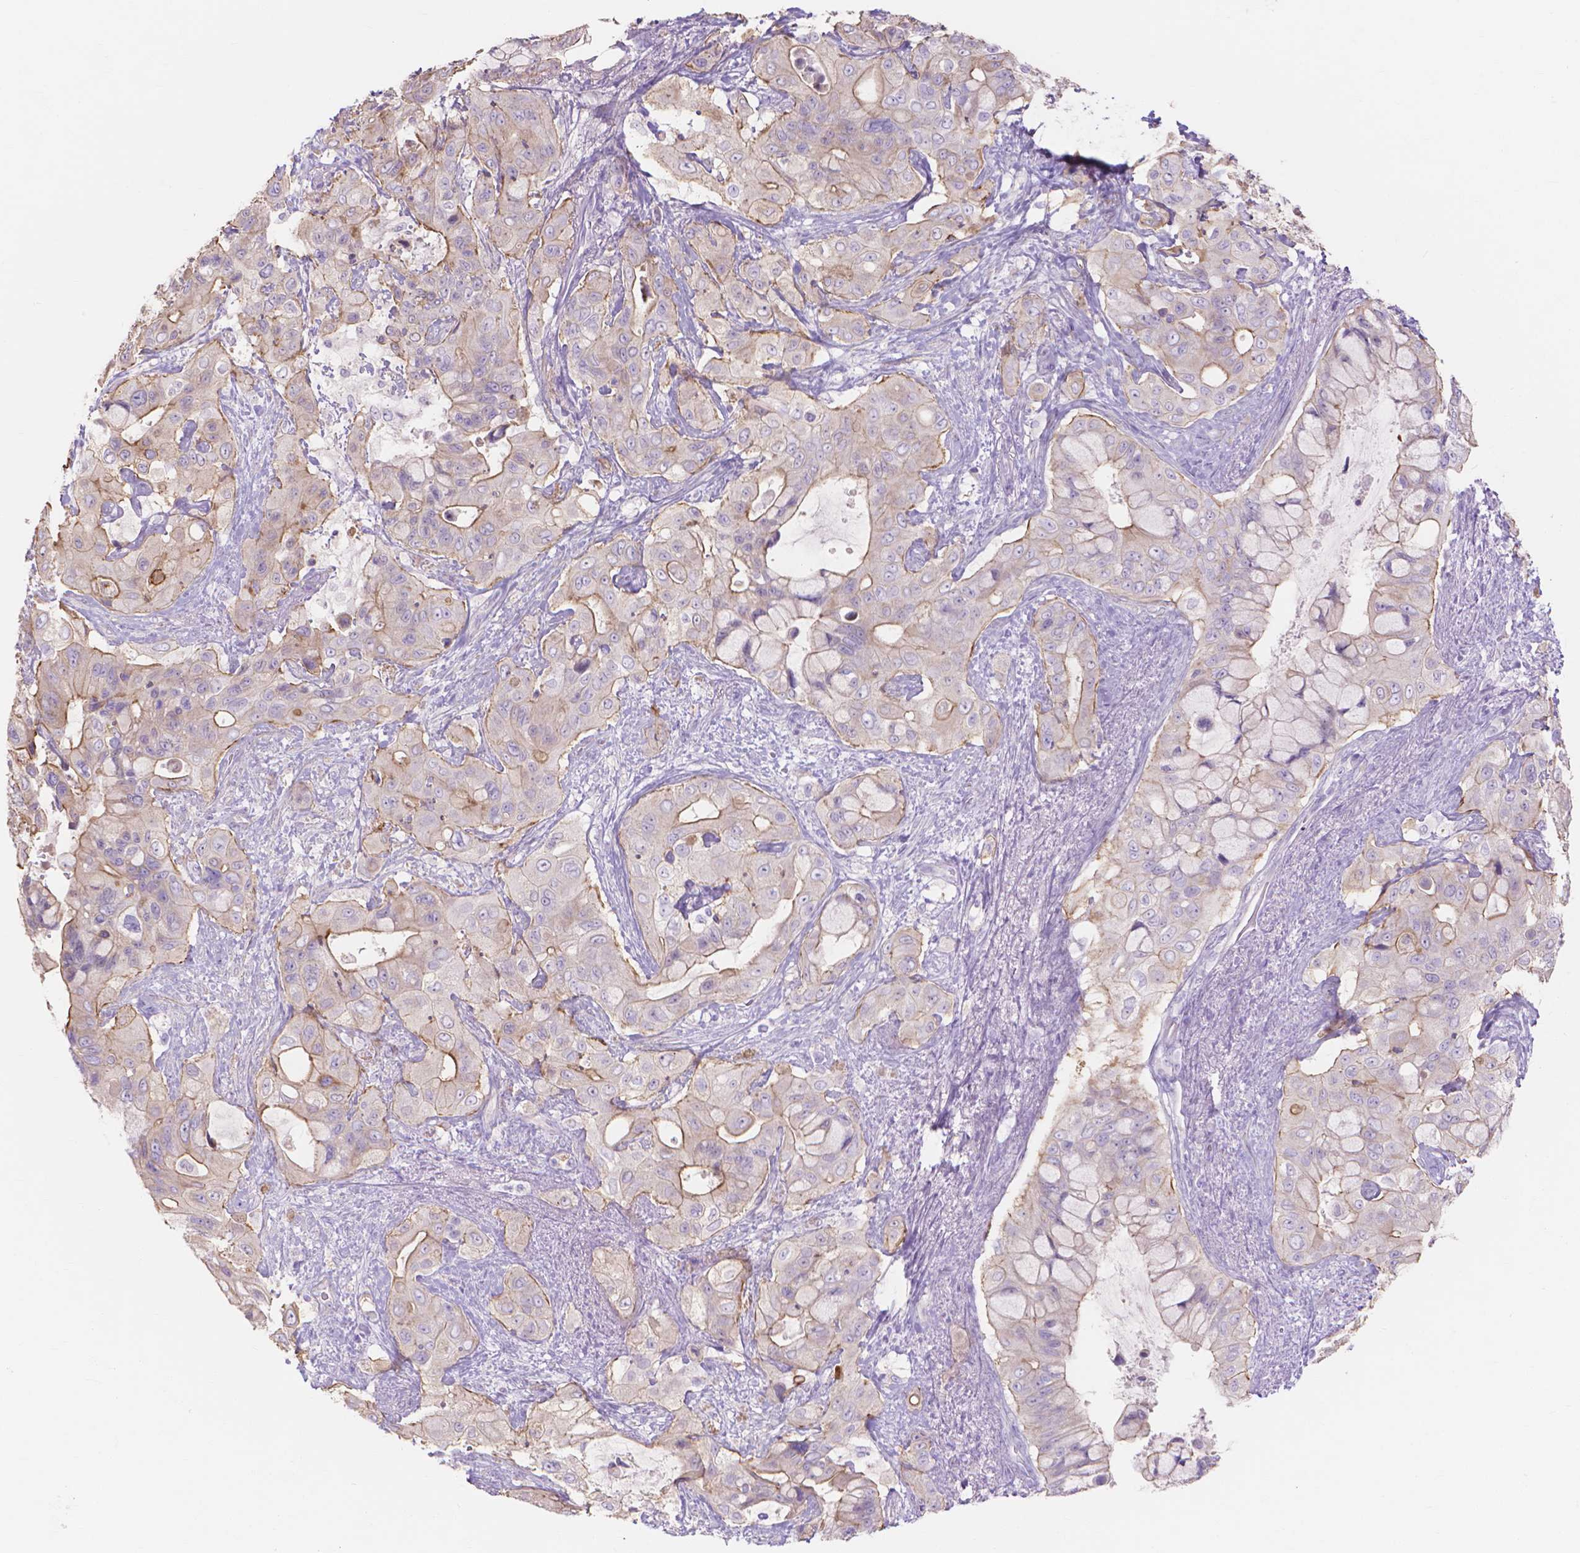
{"staining": {"intensity": "moderate", "quantity": "<25%", "location": "cytoplasmic/membranous"}, "tissue": "pancreatic cancer", "cell_type": "Tumor cells", "image_type": "cancer", "snomed": [{"axis": "morphology", "description": "Adenocarcinoma, NOS"}, {"axis": "topography", "description": "Pancreas"}], "caption": "A low amount of moderate cytoplasmic/membranous expression is present in about <25% of tumor cells in pancreatic cancer (adenocarcinoma) tissue. (DAB (3,3'-diaminobenzidine) IHC, brown staining for protein, blue staining for nuclei).", "gene": "MBLAC1", "patient": {"sex": "male", "age": 71}}